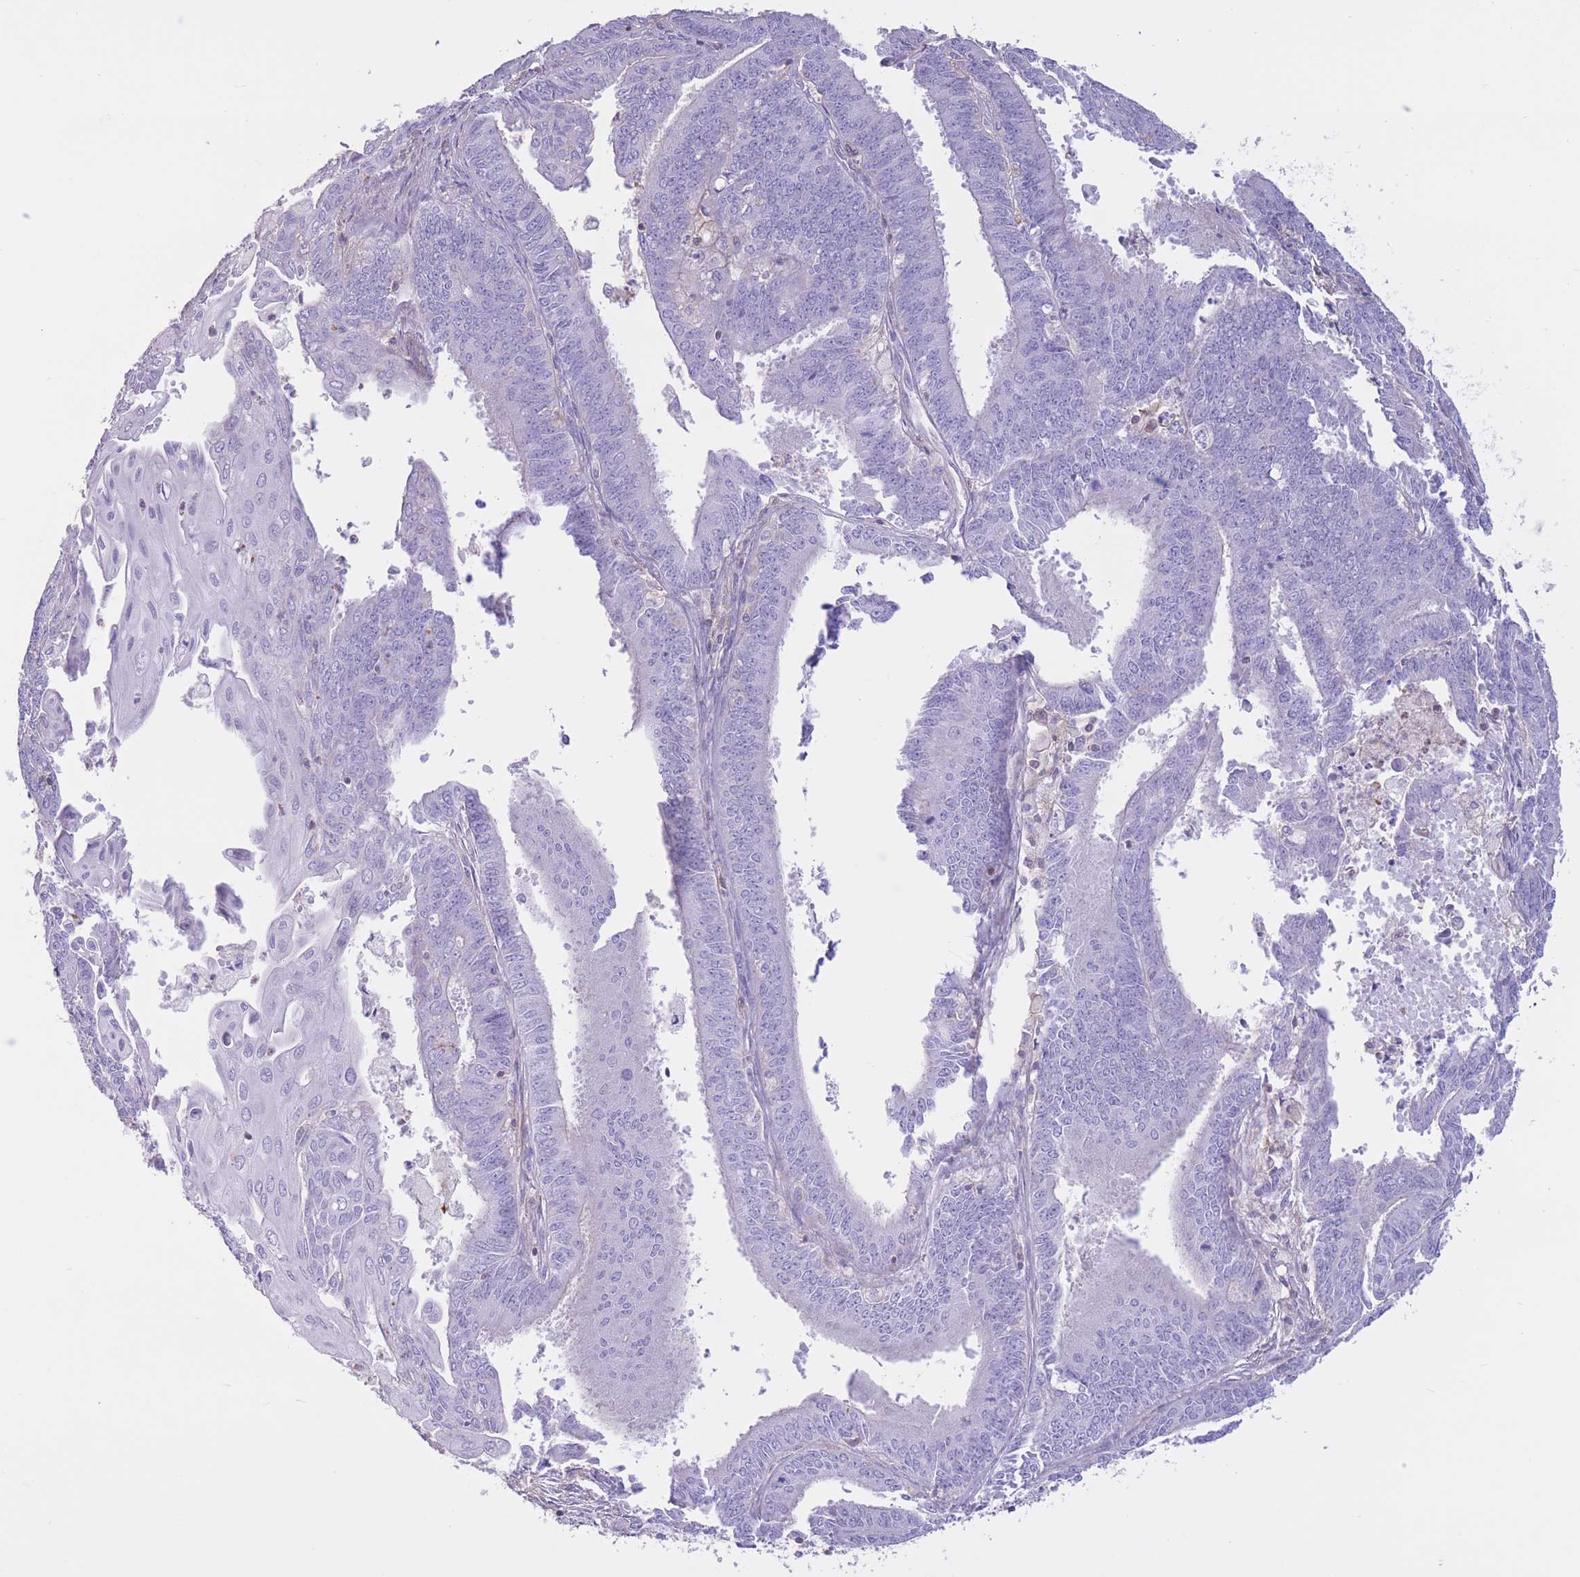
{"staining": {"intensity": "negative", "quantity": "none", "location": "none"}, "tissue": "endometrial cancer", "cell_type": "Tumor cells", "image_type": "cancer", "snomed": [{"axis": "morphology", "description": "Adenocarcinoma, NOS"}, {"axis": "topography", "description": "Endometrium"}], "caption": "A histopathology image of human endometrial cancer (adenocarcinoma) is negative for staining in tumor cells.", "gene": "PDHA1", "patient": {"sex": "female", "age": 73}}